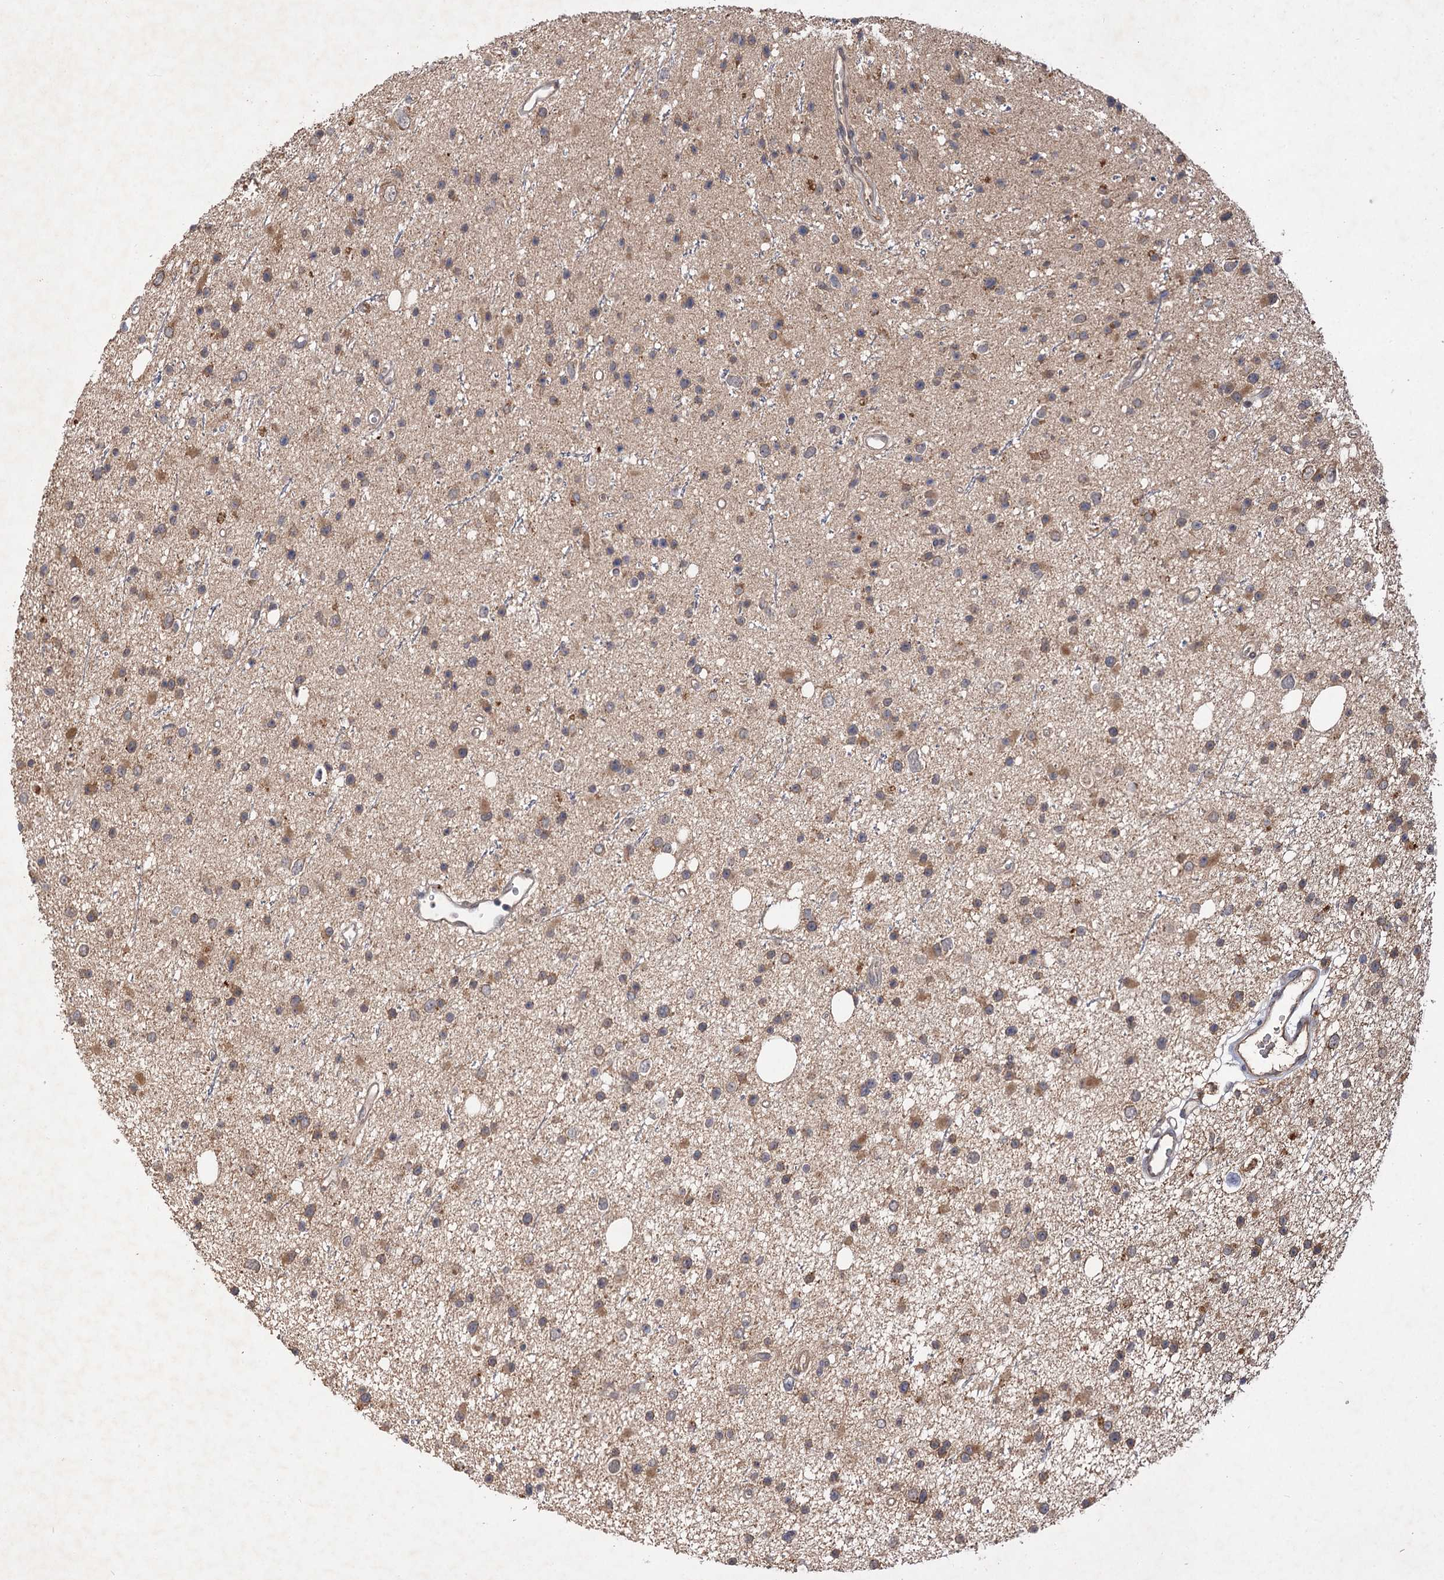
{"staining": {"intensity": "moderate", "quantity": "25%-75%", "location": "cytoplasmic/membranous"}, "tissue": "glioma", "cell_type": "Tumor cells", "image_type": "cancer", "snomed": [{"axis": "morphology", "description": "Glioma, malignant, Low grade"}, {"axis": "topography", "description": "Cerebral cortex"}], "caption": "Glioma was stained to show a protein in brown. There is medium levels of moderate cytoplasmic/membranous positivity in approximately 25%-75% of tumor cells.", "gene": "FBXW8", "patient": {"sex": "female", "age": 39}}